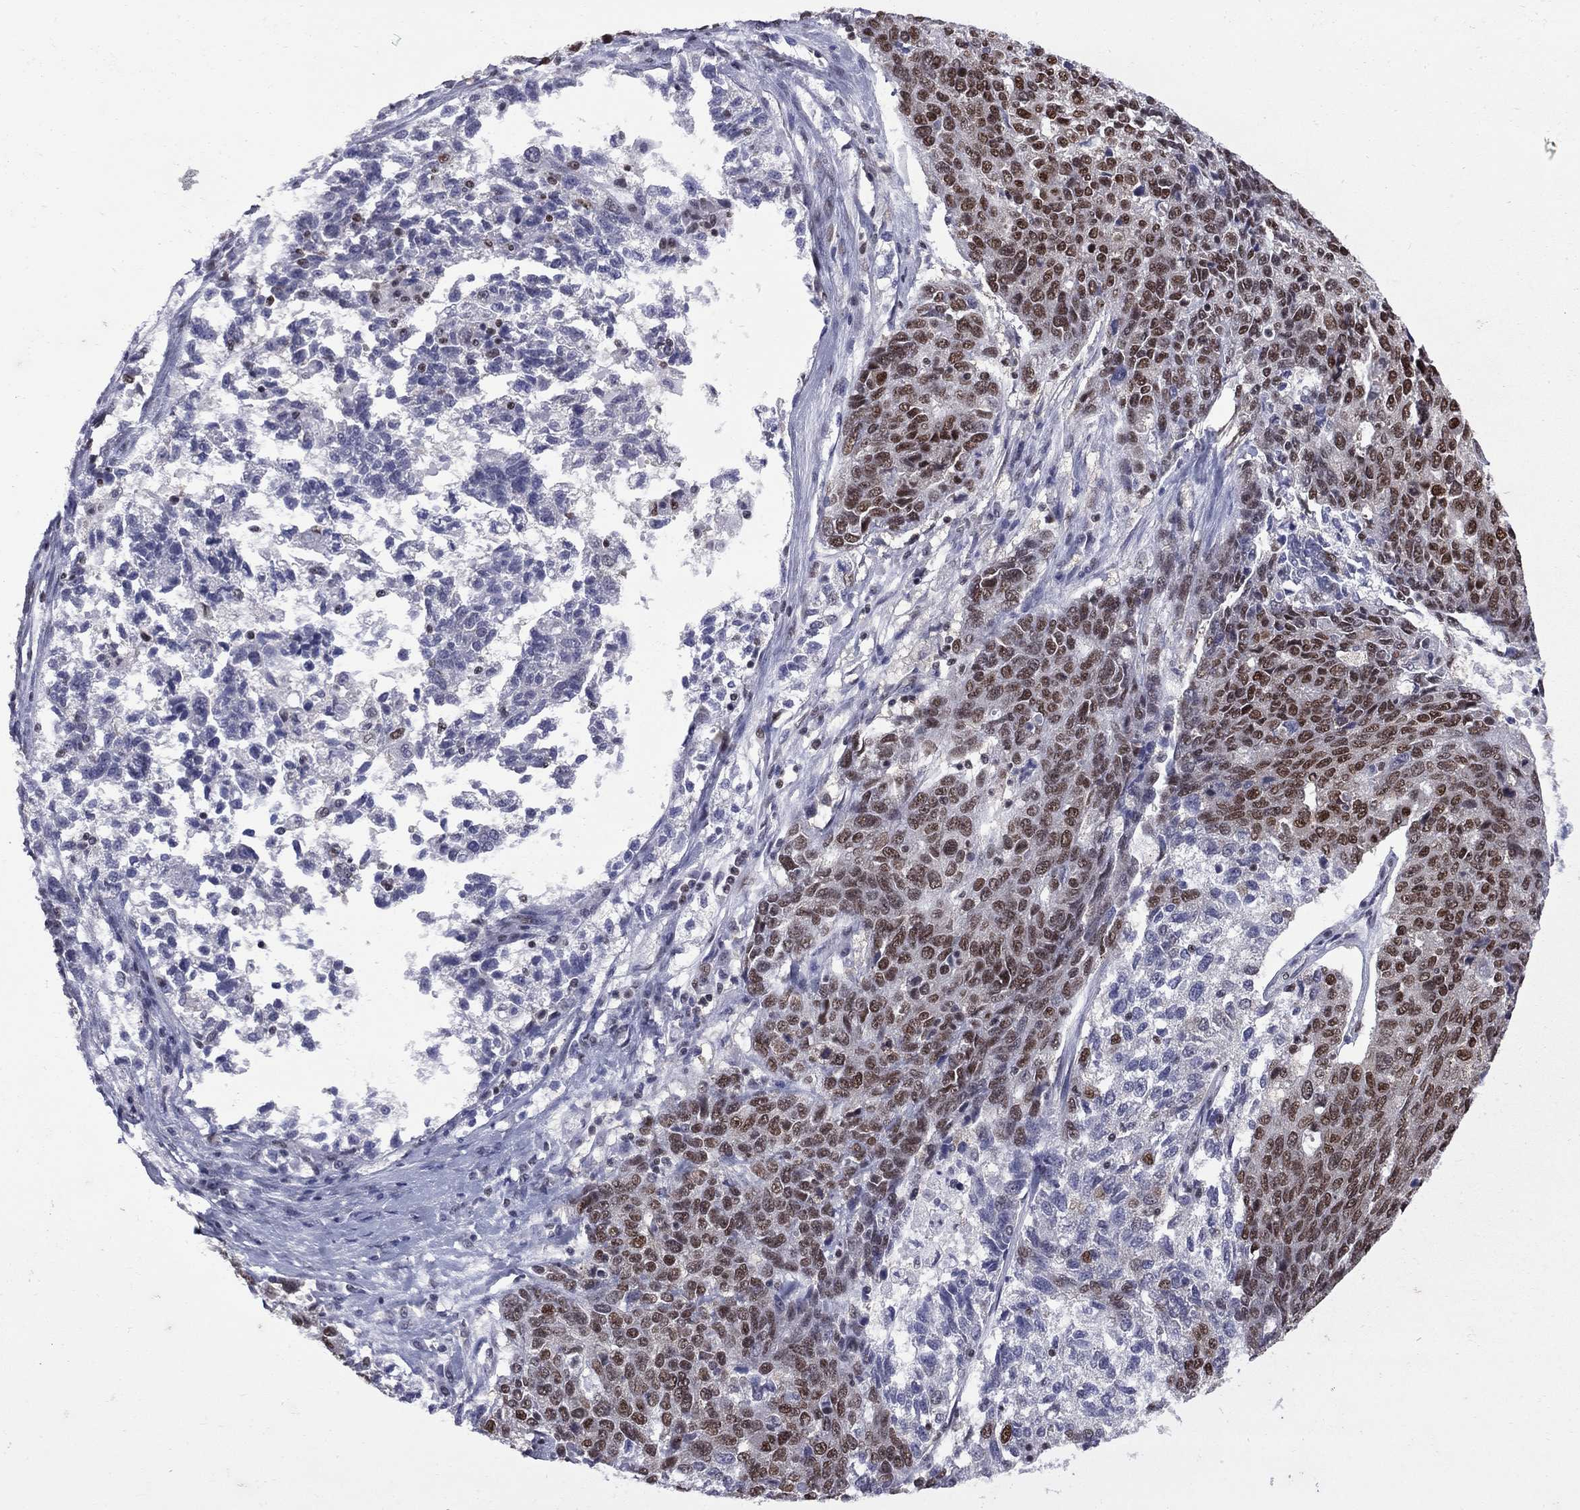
{"staining": {"intensity": "moderate", "quantity": "25%-75%", "location": "nuclear"}, "tissue": "ovarian cancer", "cell_type": "Tumor cells", "image_type": "cancer", "snomed": [{"axis": "morphology", "description": "Cystadenocarcinoma, serous, NOS"}, {"axis": "topography", "description": "Ovary"}], "caption": "Tumor cells demonstrate medium levels of moderate nuclear positivity in about 25%-75% of cells in ovarian serous cystadenocarcinoma.", "gene": "MED25", "patient": {"sex": "female", "age": 71}}